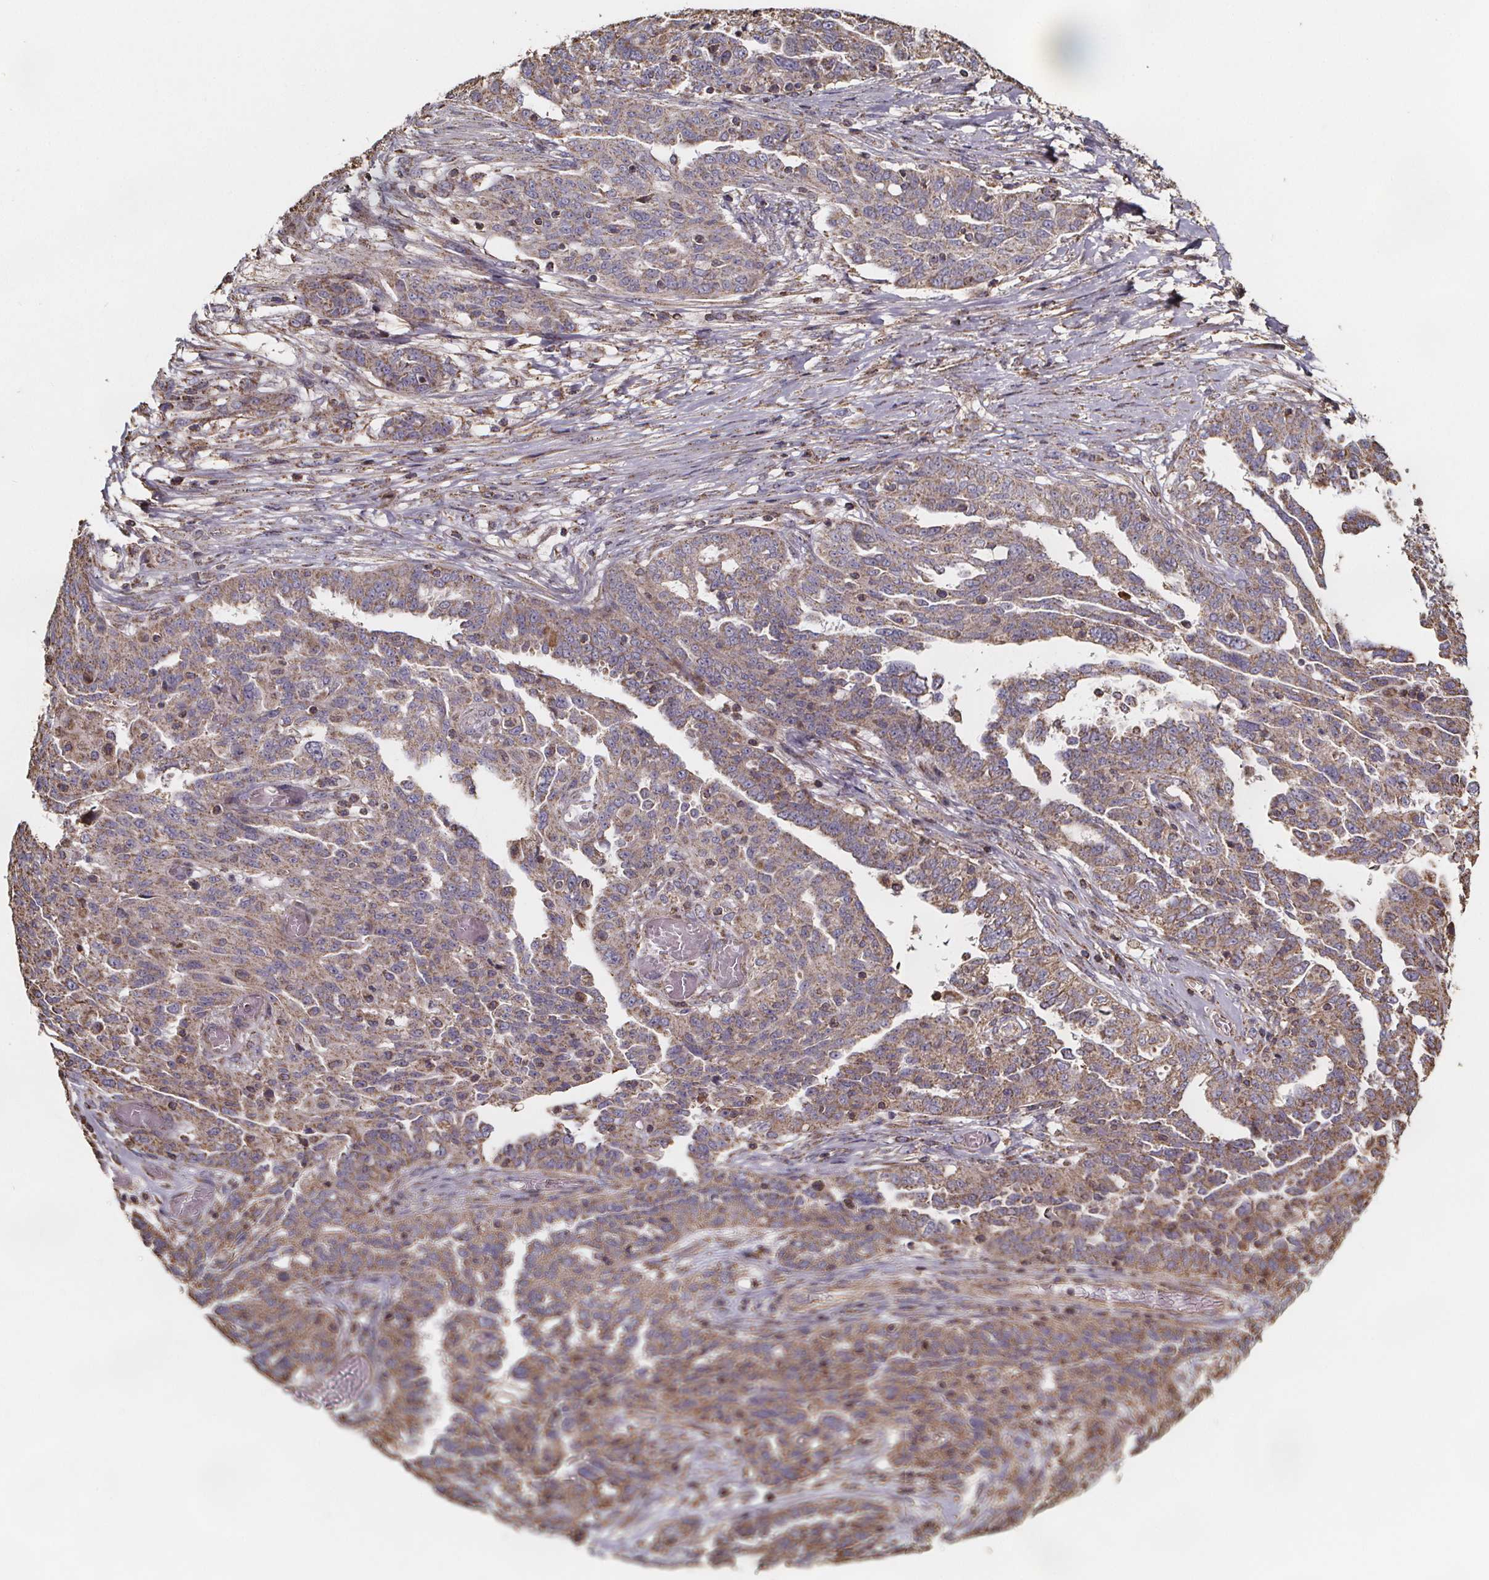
{"staining": {"intensity": "moderate", "quantity": ">75%", "location": "cytoplasmic/membranous"}, "tissue": "ovarian cancer", "cell_type": "Tumor cells", "image_type": "cancer", "snomed": [{"axis": "morphology", "description": "Cystadenocarcinoma, serous, NOS"}, {"axis": "topography", "description": "Ovary"}], "caption": "An immunohistochemistry (IHC) image of neoplastic tissue is shown. Protein staining in brown shows moderate cytoplasmic/membranous positivity in ovarian cancer within tumor cells.", "gene": "SLC35D2", "patient": {"sex": "female", "age": 67}}